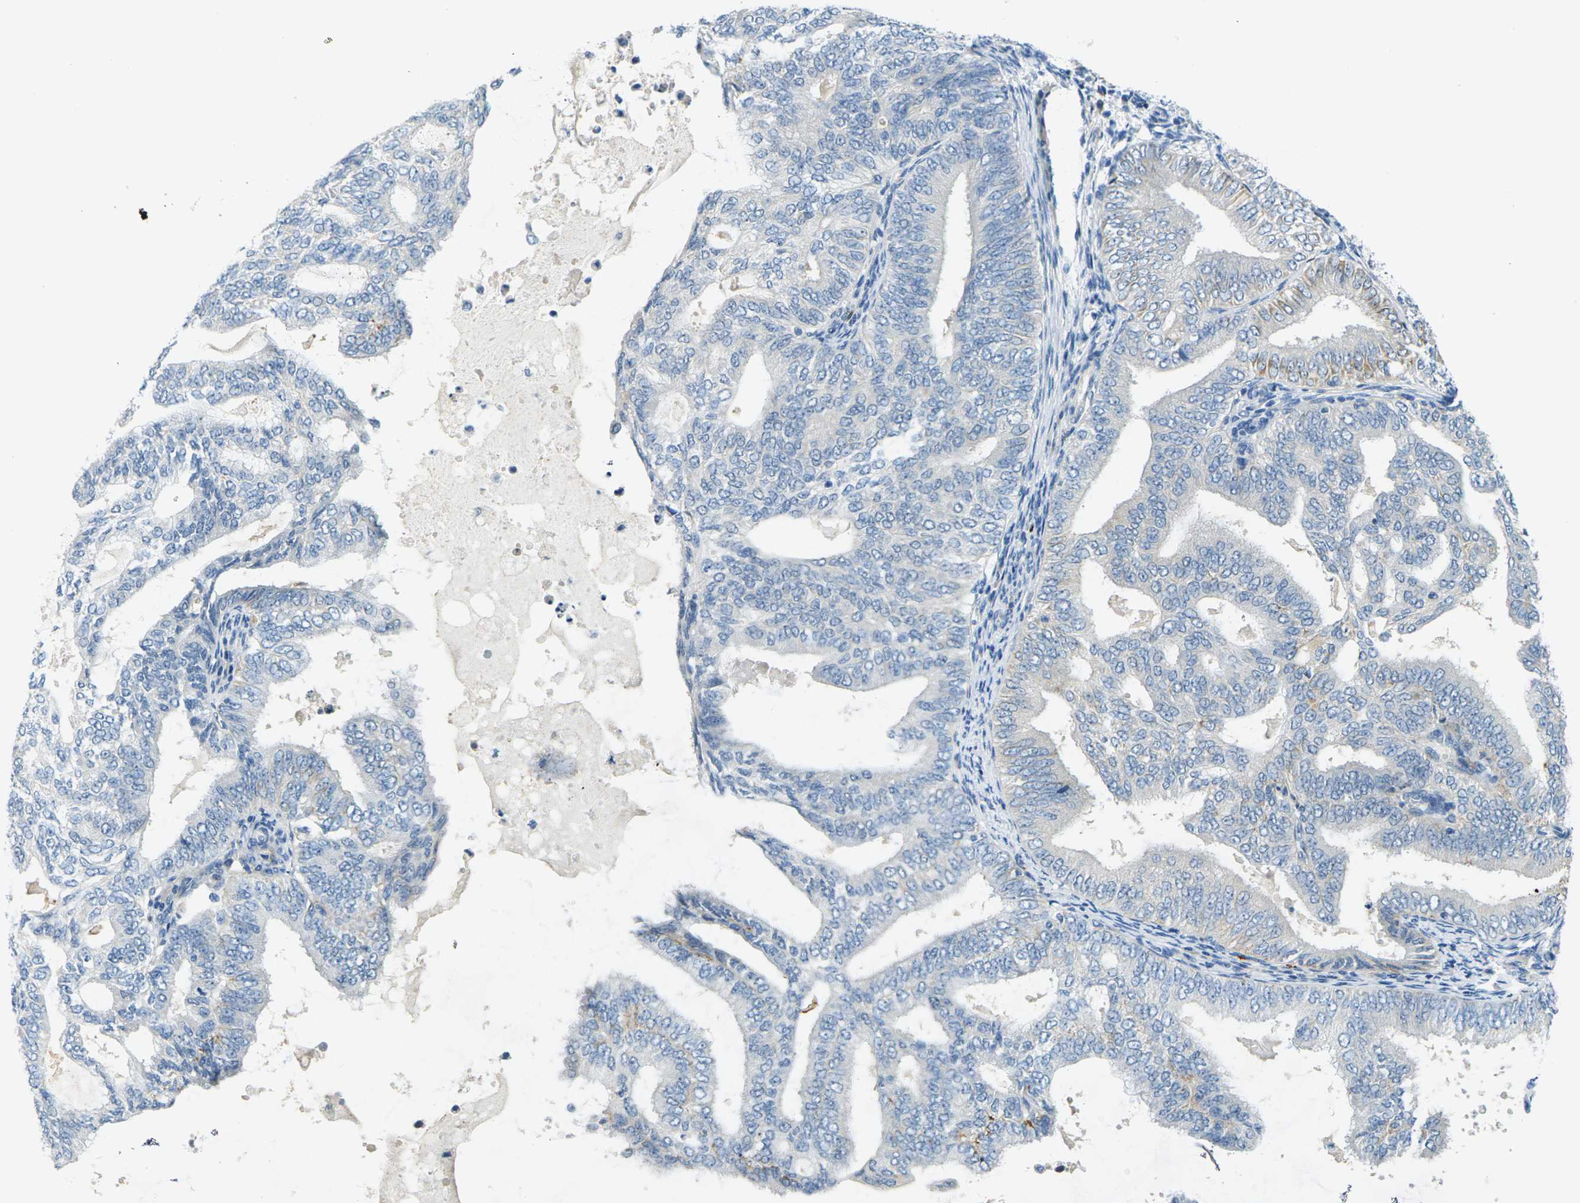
{"staining": {"intensity": "moderate", "quantity": "<25%", "location": "cytoplasmic/membranous"}, "tissue": "endometrial cancer", "cell_type": "Tumor cells", "image_type": "cancer", "snomed": [{"axis": "morphology", "description": "Adenocarcinoma, NOS"}, {"axis": "topography", "description": "Endometrium"}], "caption": "This is a histology image of immunohistochemistry staining of endometrial adenocarcinoma, which shows moderate expression in the cytoplasmic/membranous of tumor cells.", "gene": "CYP2C8", "patient": {"sex": "female", "age": 58}}